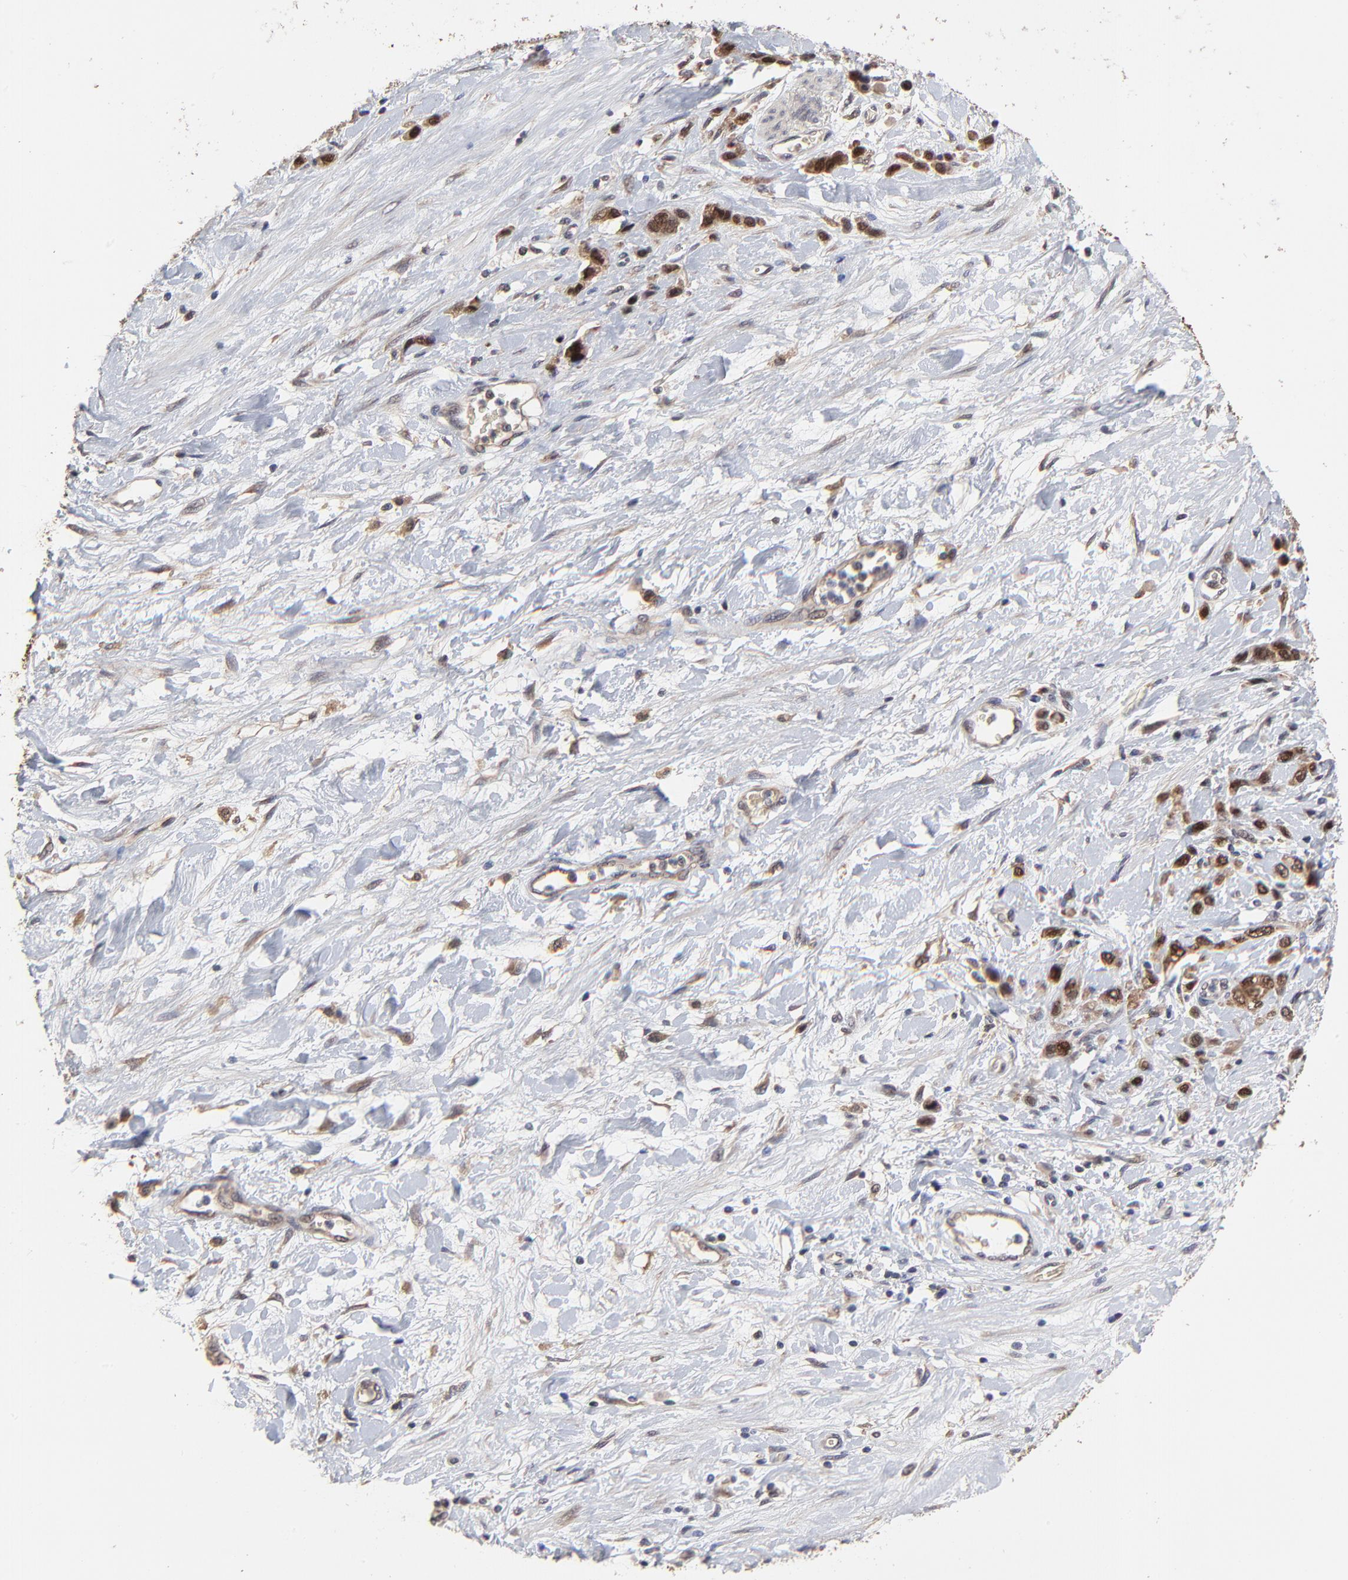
{"staining": {"intensity": "moderate", "quantity": ">75%", "location": "cytoplasmic/membranous,nuclear"}, "tissue": "stomach cancer", "cell_type": "Tumor cells", "image_type": "cancer", "snomed": [{"axis": "morphology", "description": "Normal tissue, NOS"}, {"axis": "morphology", "description": "Adenocarcinoma, NOS"}, {"axis": "morphology", "description": "Adenocarcinoma, High grade"}, {"axis": "topography", "description": "Stomach, upper"}, {"axis": "topography", "description": "Stomach"}], "caption": "Tumor cells demonstrate medium levels of moderate cytoplasmic/membranous and nuclear positivity in about >75% of cells in human stomach cancer. (DAB = brown stain, brightfield microscopy at high magnification).", "gene": "FRMD8", "patient": {"sex": "female", "age": 65}}